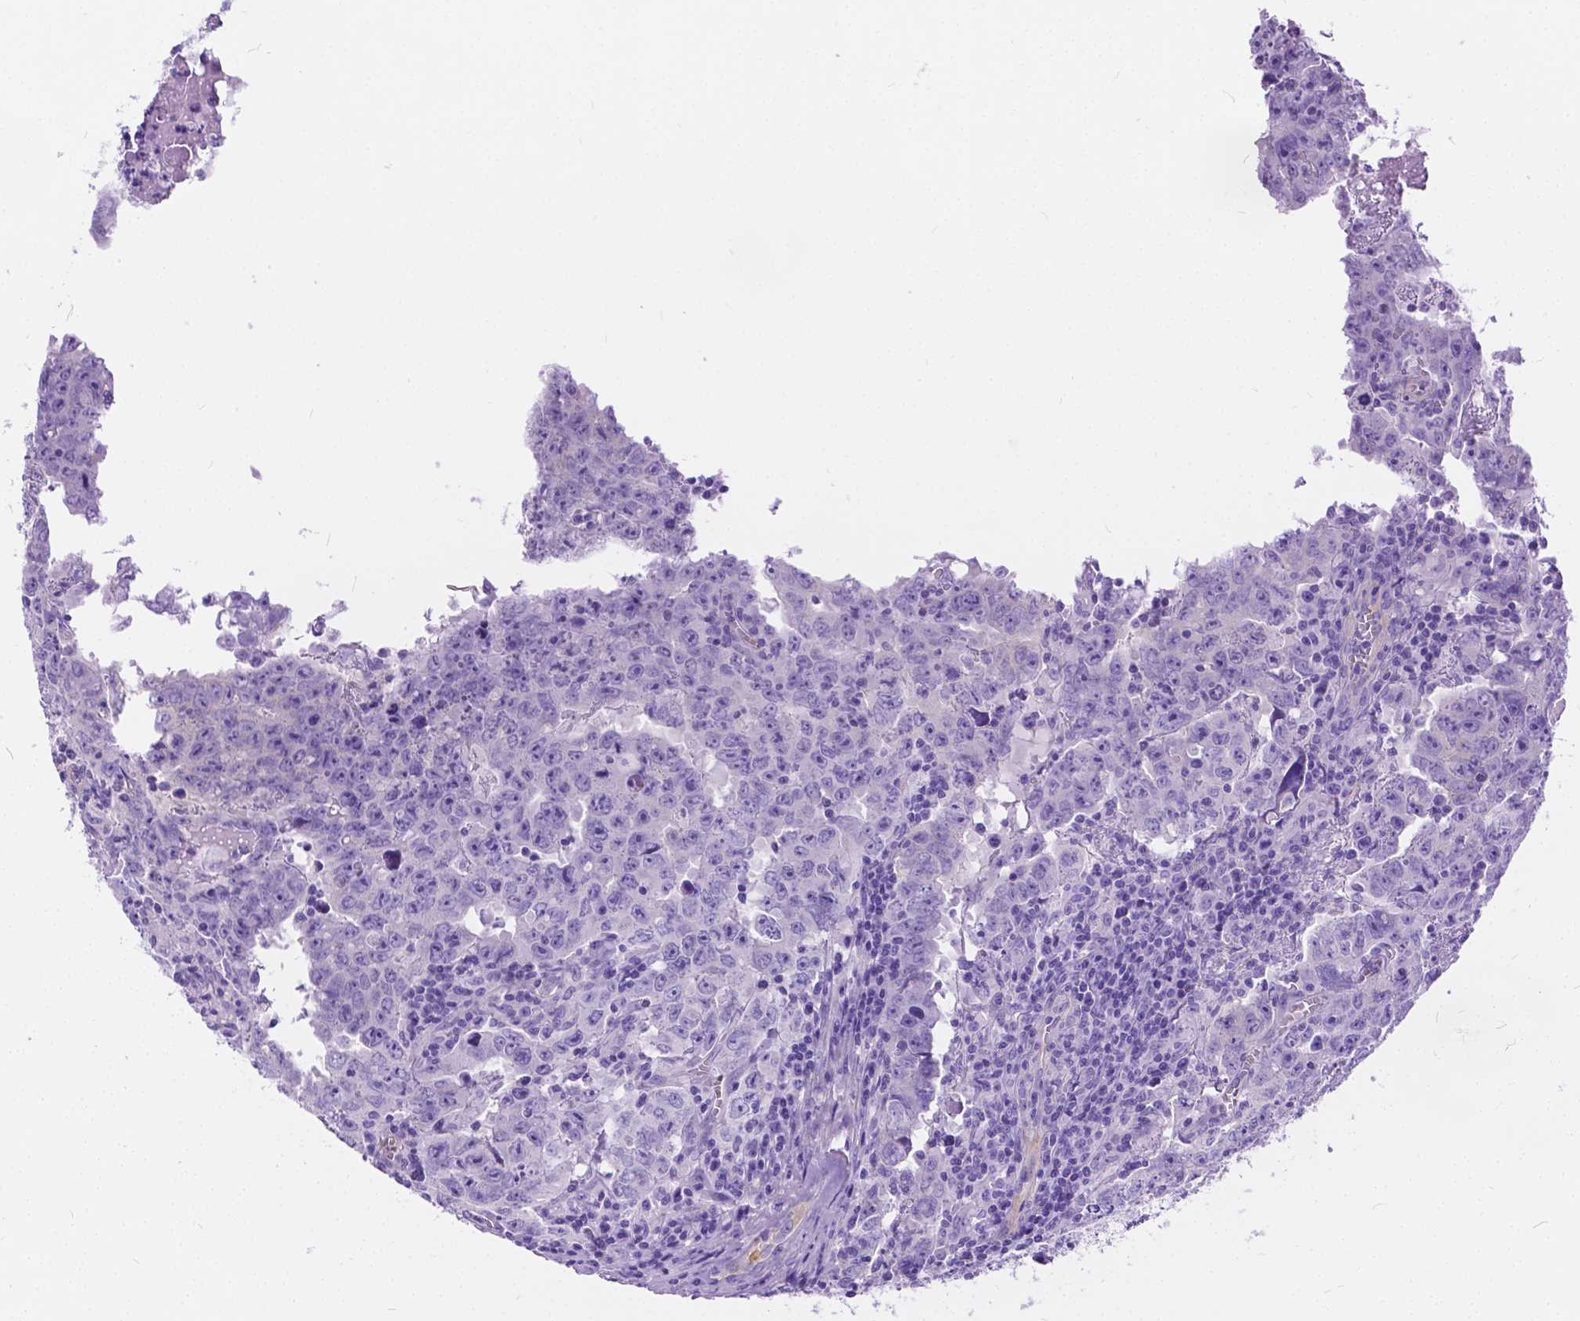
{"staining": {"intensity": "negative", "quantity": "none", "location": "none"}, "tissue": "testis cancer", "cell_type": "Tumor cells", "image_type": "cancer", "snomed": [{"axis": "morphology", "description": "Carcinoma, Embryonal, NOS"}, {"axis": "topography", "description": "Testis"}], "caption": "This is a micrograph of immunohistochemistry (IHC) staining of testis embryonal carcinoma, which shows no staining in tumor cells.", "gene": "CHRM1", "patient": {"sex": "male", "age": 22}}